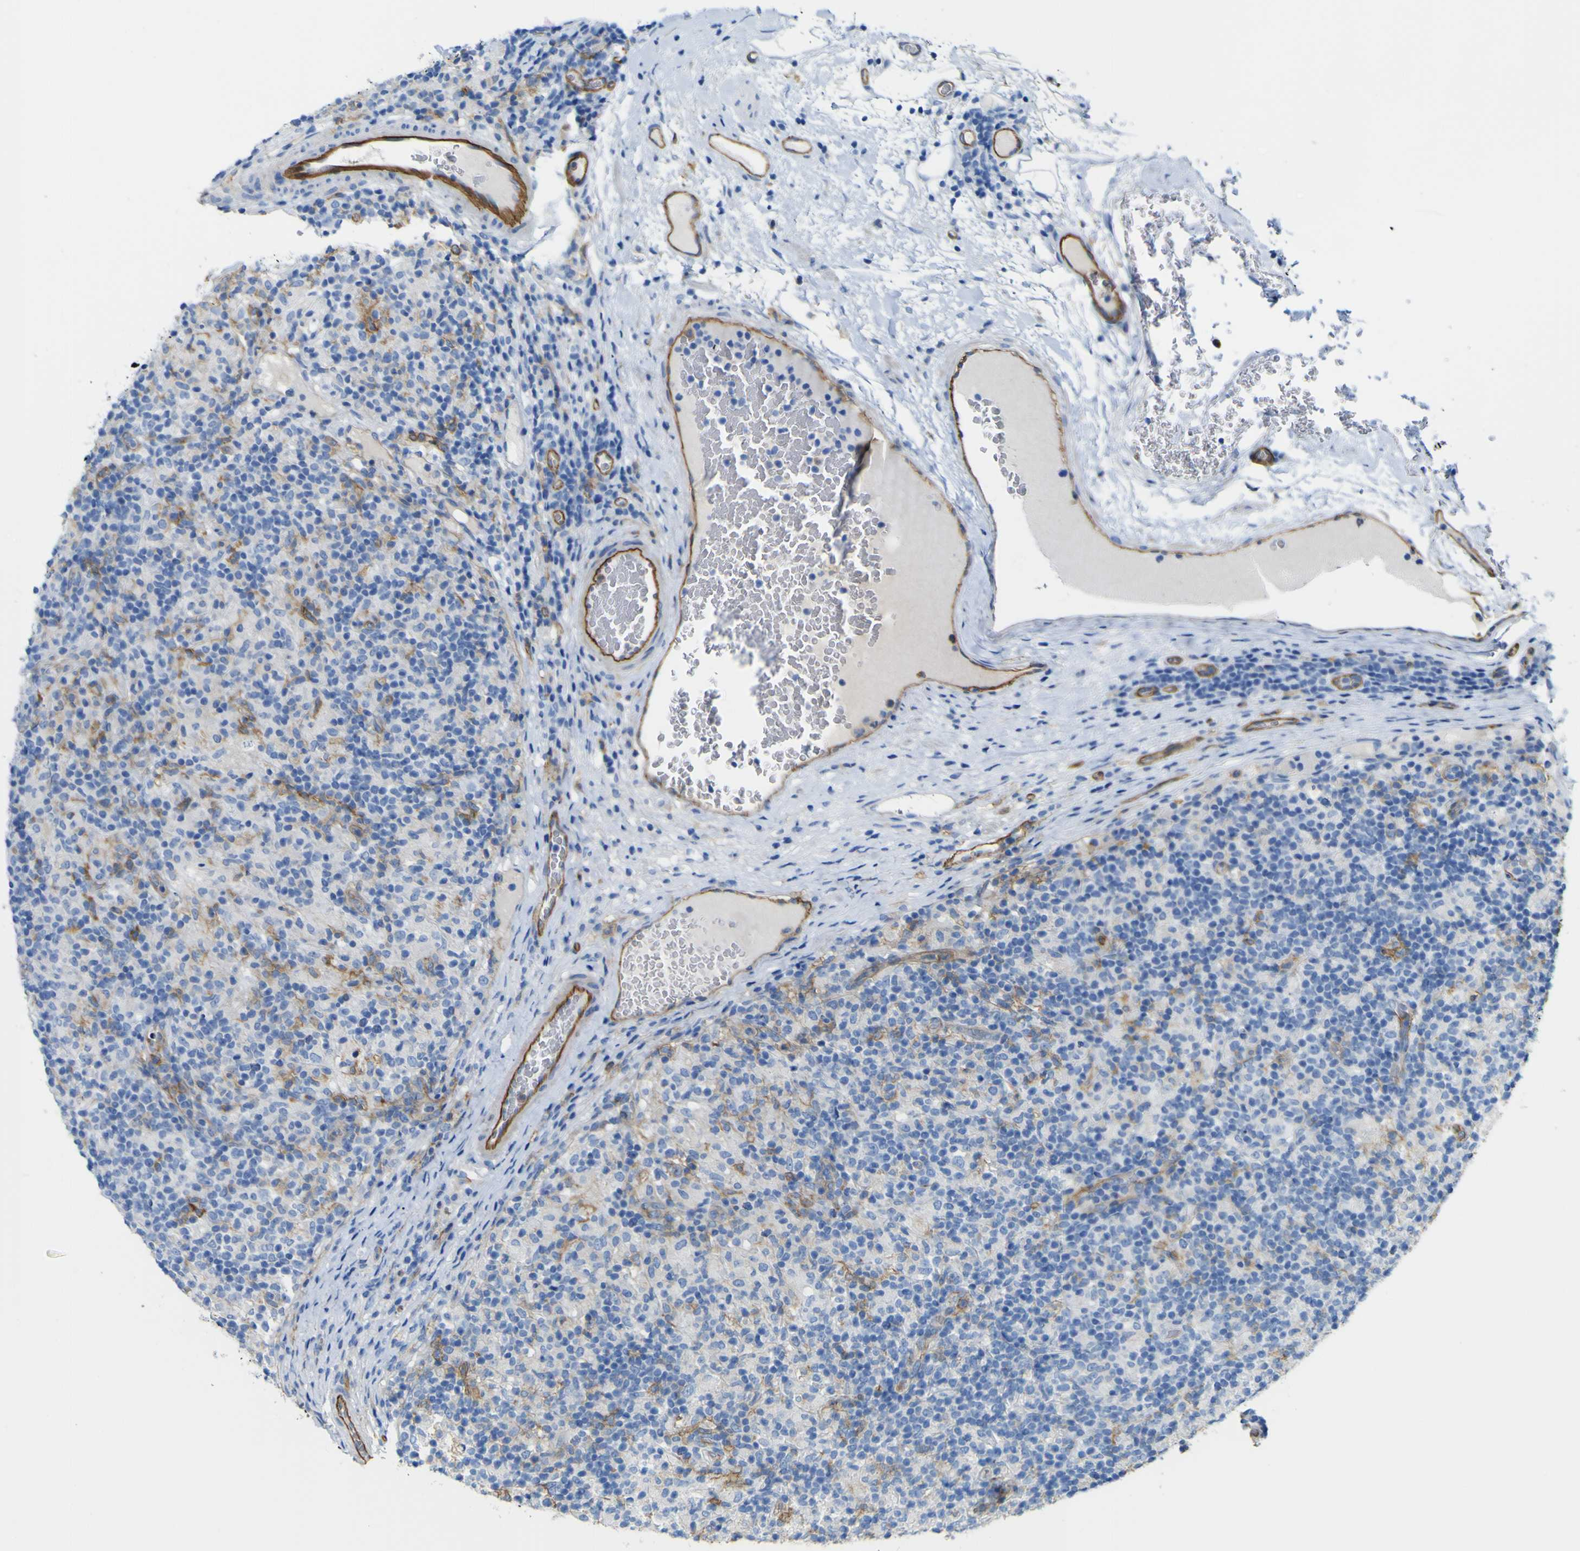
{"staining": {"intensity": "negative", "quantity": "none", "location": "none"}, "tissue": "lymphoma", "cell_type": "Tumor cells", "image_type": "cancer", "snomed": [{"axis": "morphology", "description": "Hodgkin's disease, NOS"}, {"axis": "topography", "description": "Lymph node"}], "caption": "The micrograph displays no staining of tumor cells in Hodgkin's disease.", "gene": "CD93", "patient": {"sex": "male", "age": 70}}